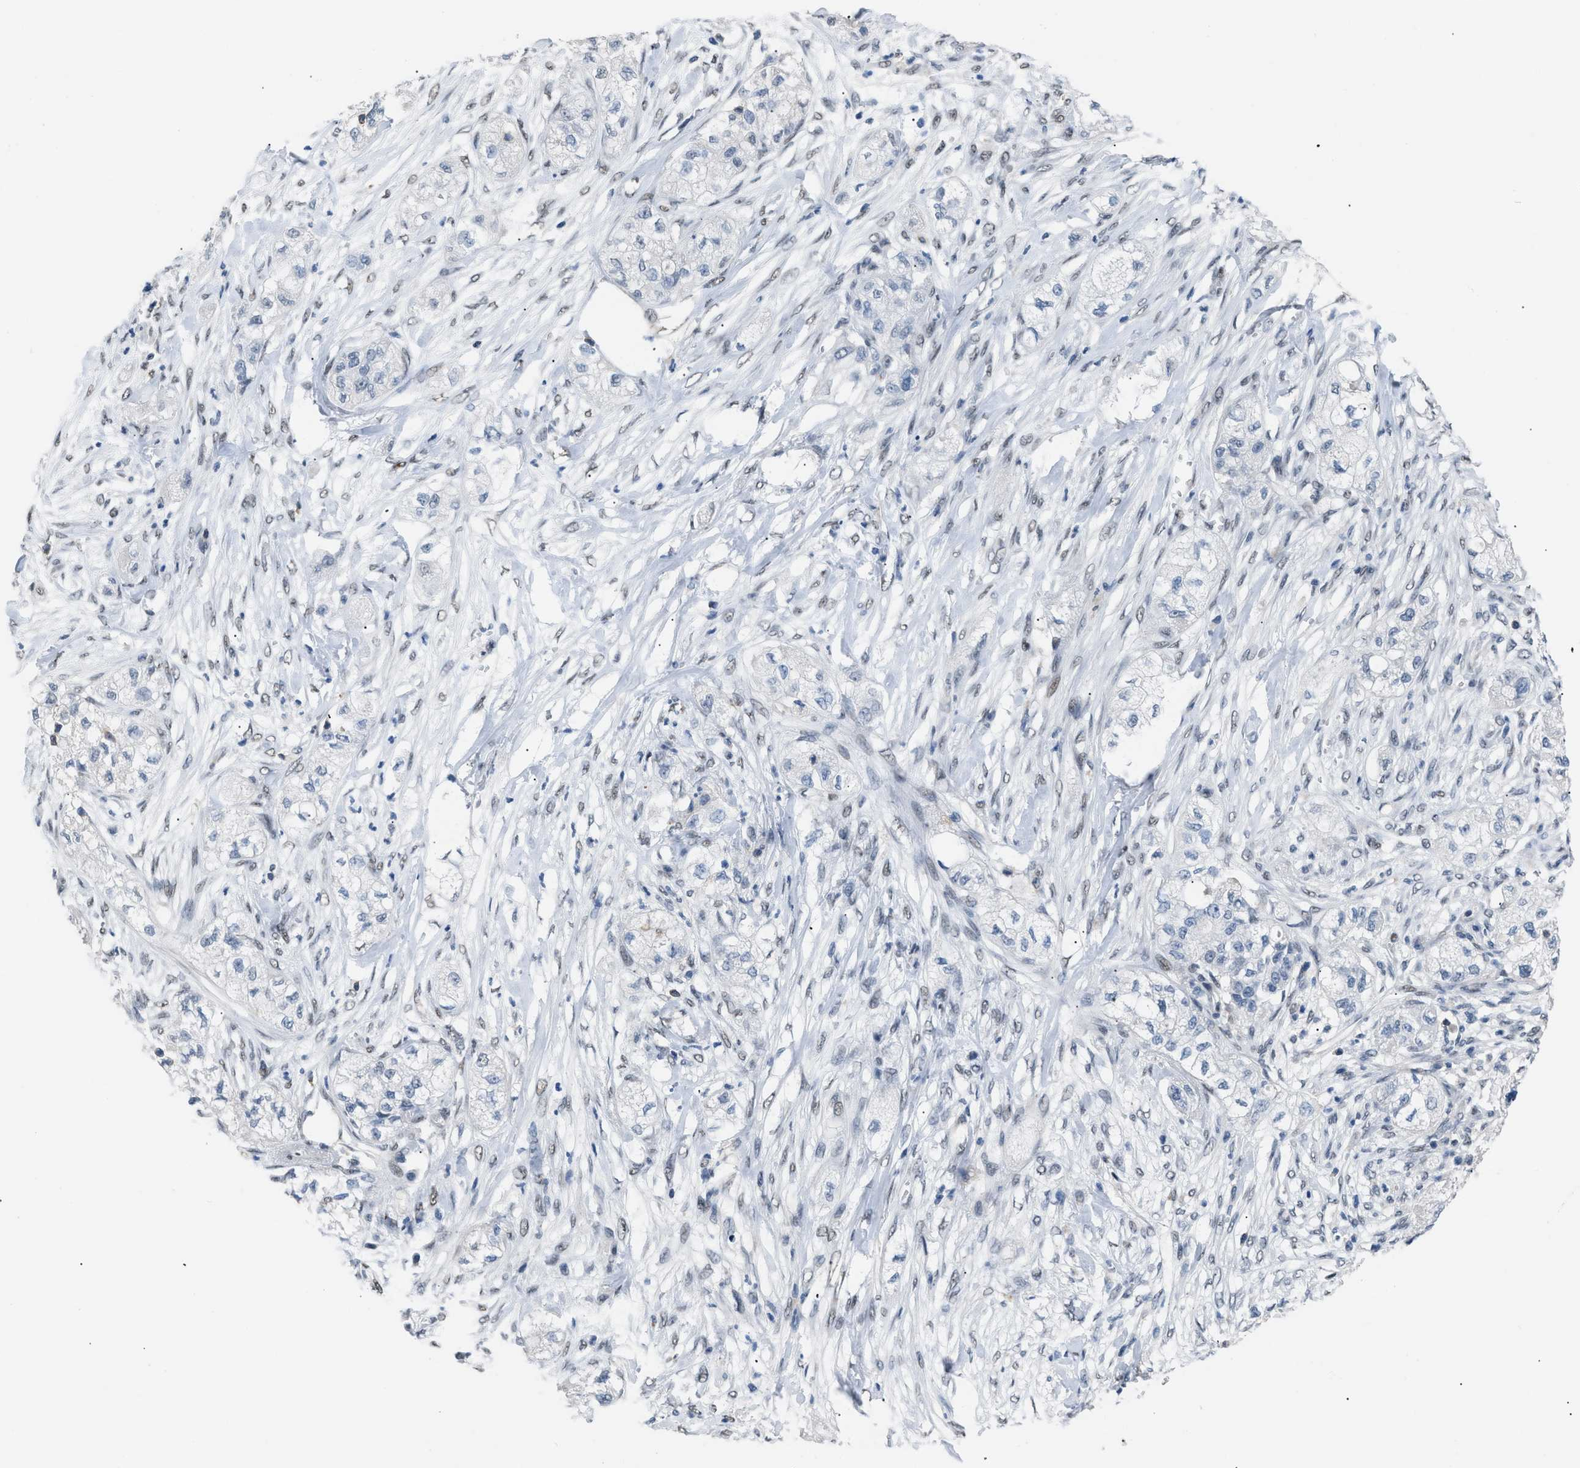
{"staining": {"intensity": "weak", "quantity": "25%-75%", "location": "nuclear"}, "tissue": "pancreatic cancer", "cell_type": "Tumor cells", "image_type": "cancer", "snomed": [{"axis": "morphology", "description": "Adenocarcinoma, NOS"}, {"axis": "topography", "description": "Pancreas"}], "caption": "A photomicrograph of pancreatic cancer stained for a protein shows weak nuclear brown staining in tumor cells.", "gene": "KCNC3", "patient": {"sex": "female", "age": 78}}